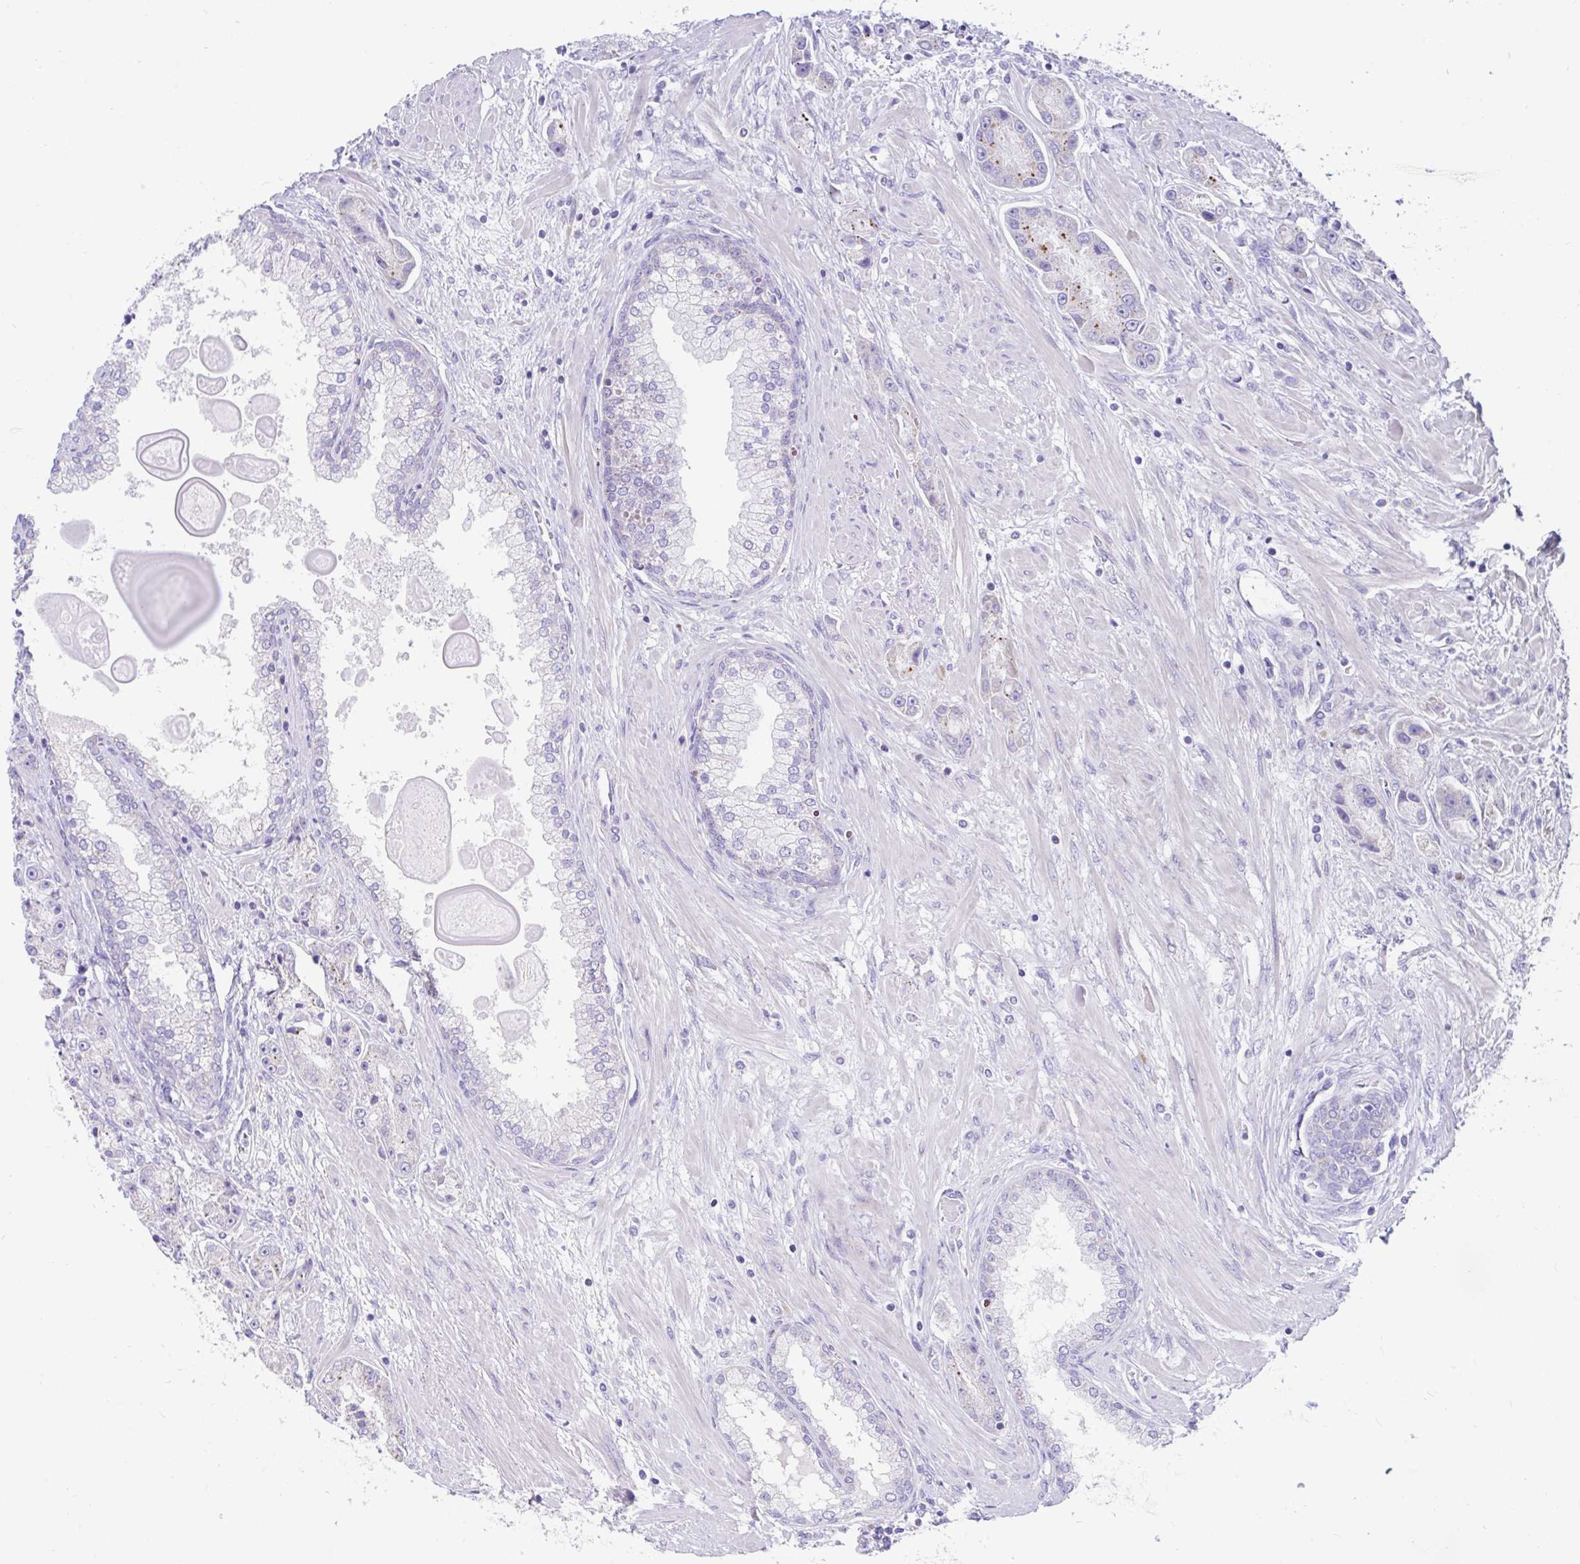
{"staining": {"intensity": "negative", "quantity": "none", "location": "none"}, "tissue": "prostate cancer", "cell_type": "Tumor cells", "image_type": "cancer", "snomed": [{"axis": "morphology", "description": "Adenocarcinoma, High grade"}, {"axis": "topography", "description": "Prostate"}], "caption": "This is an IHC micrograph of human prostate cancer (high-grade adenocarcinoma). There is no expression in tumor cells.", "gene": "CCSAP", "patient": {"sex": "male", "age": 67}}